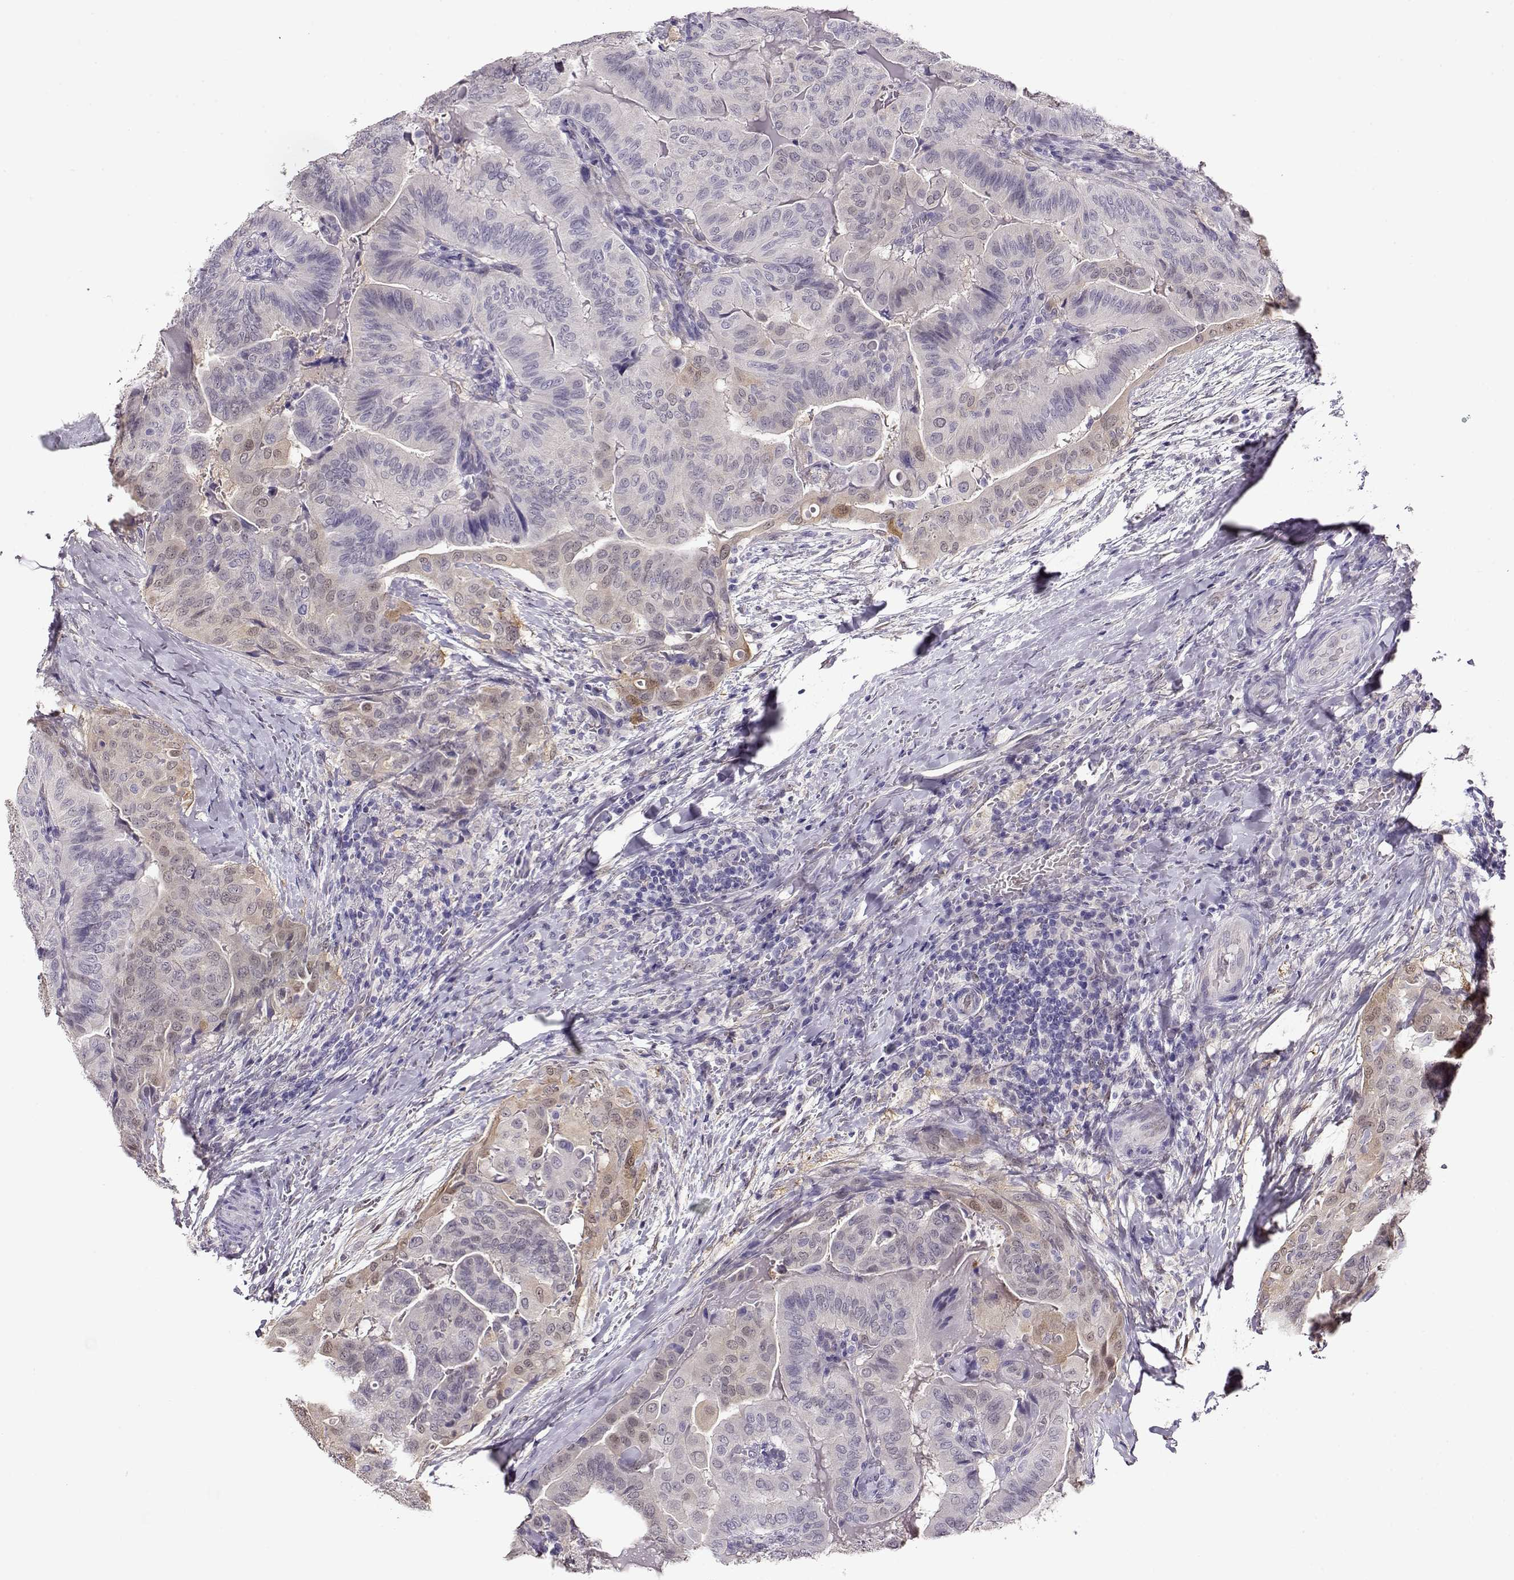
{"staining": {"intensity": "weak", "quantity": "<25%", "location": "cytoplasmic/membranous"}, "tissue": "thyroid cancer", "cell_type": "Tumor cells", "image_type": "cancer", "snomed": [{"axis": "morphology", "description": "Papillary adenocarcinoma, NOS"}, {"axis": "topography", "description": "Thyroid gland"}], "caption": "The histopathology image shows no staining of tumor cells in thyroid cancer.", "gene": "CCR8", "patient": {"sex": "female", "age": 68}}